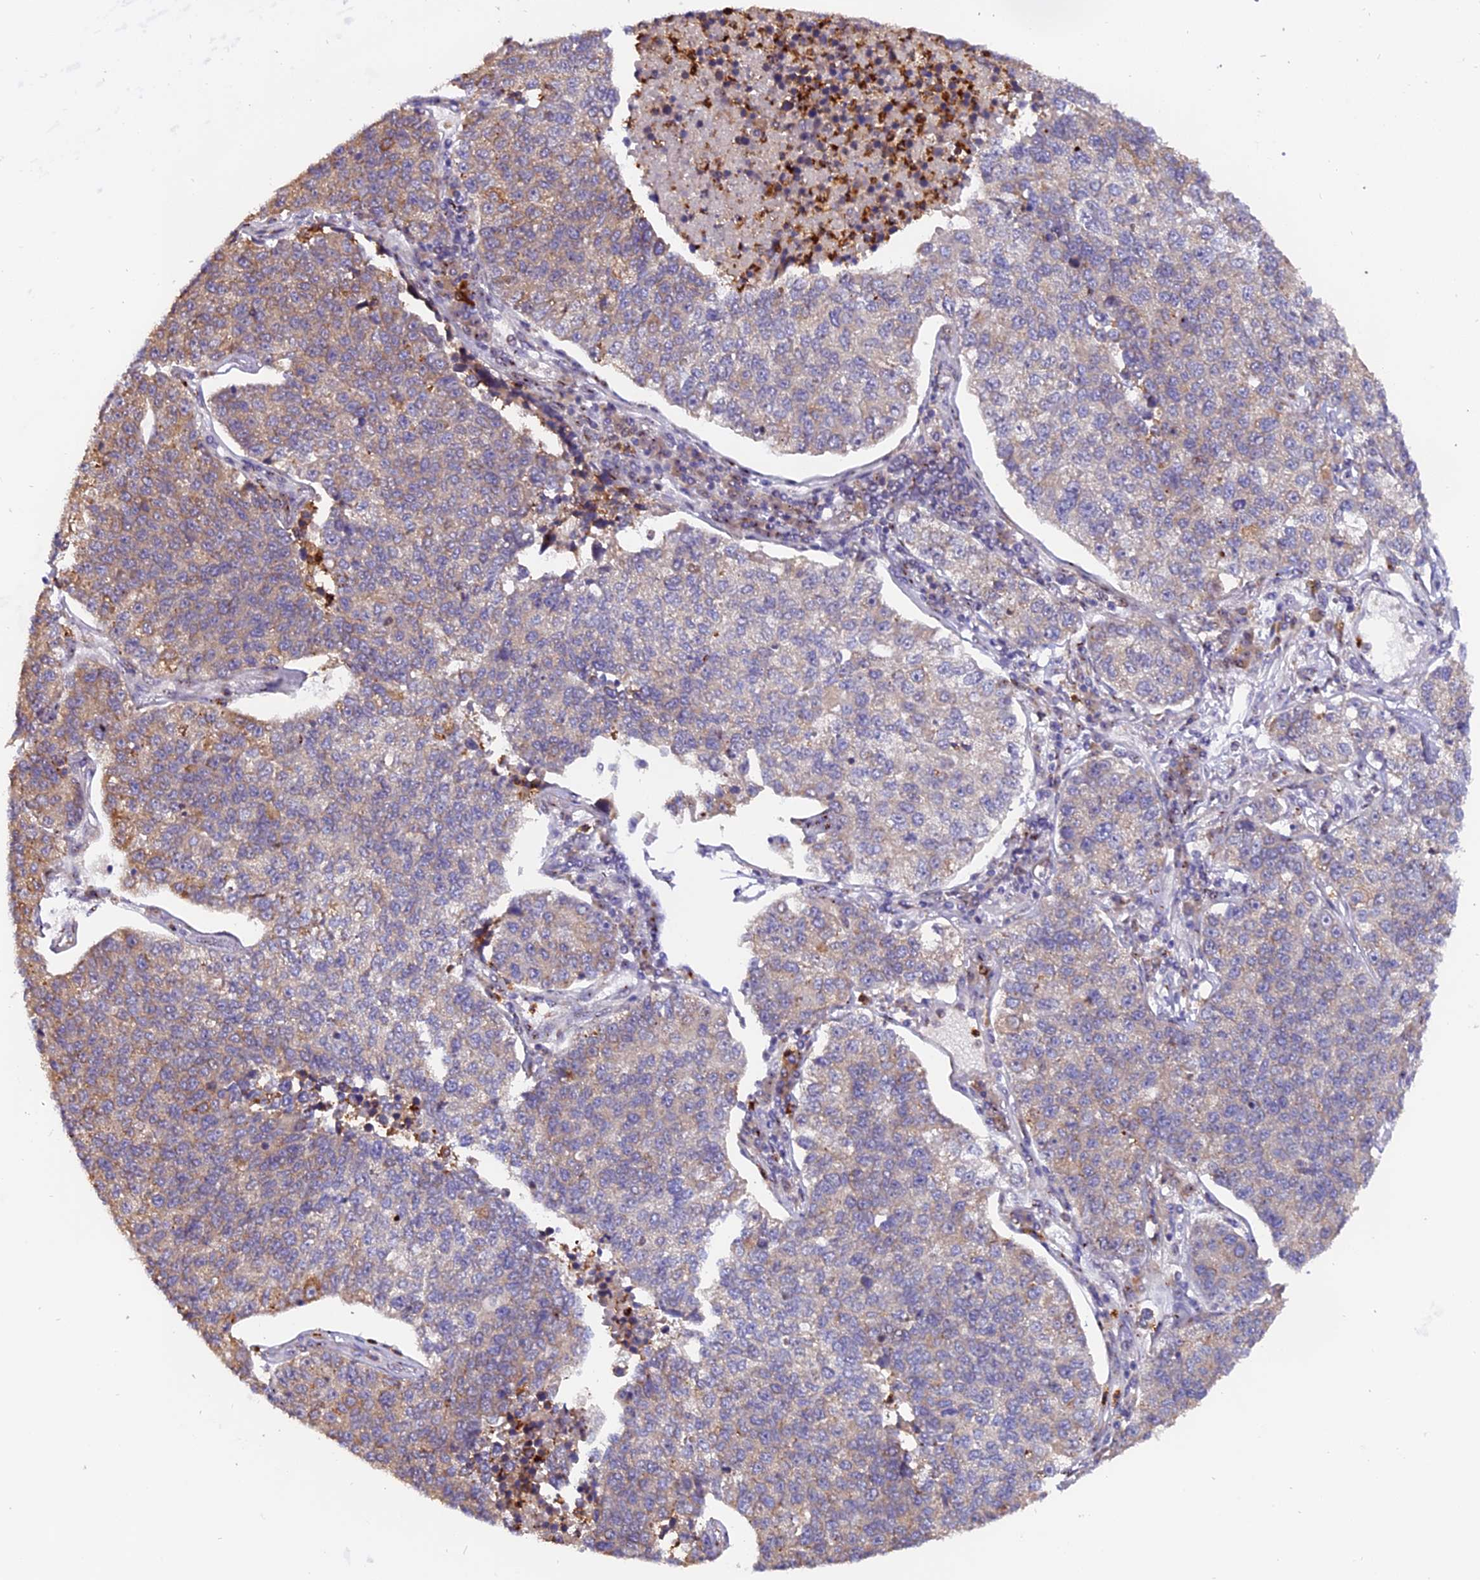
{"staining": {"intensity": "weak", "quantity": "<25%", "location": "cytoplasmic/membranous"}, "tissue": "lung cancer", "cell_type": "Tumor cells", "image_type": "cancer", "snomed": [{"axis": "morphology", "description": "Adenocarcinoma, NOS"}, {"axis": "topography", "description": "Lung"}], "caption": "Lung cancer (adenocarcinoma) was stained to show a protein in brown. There is no significant expression in tumor cells.", "gene": "FAM118B", "patient": {"sex": "male", "age": 49}}